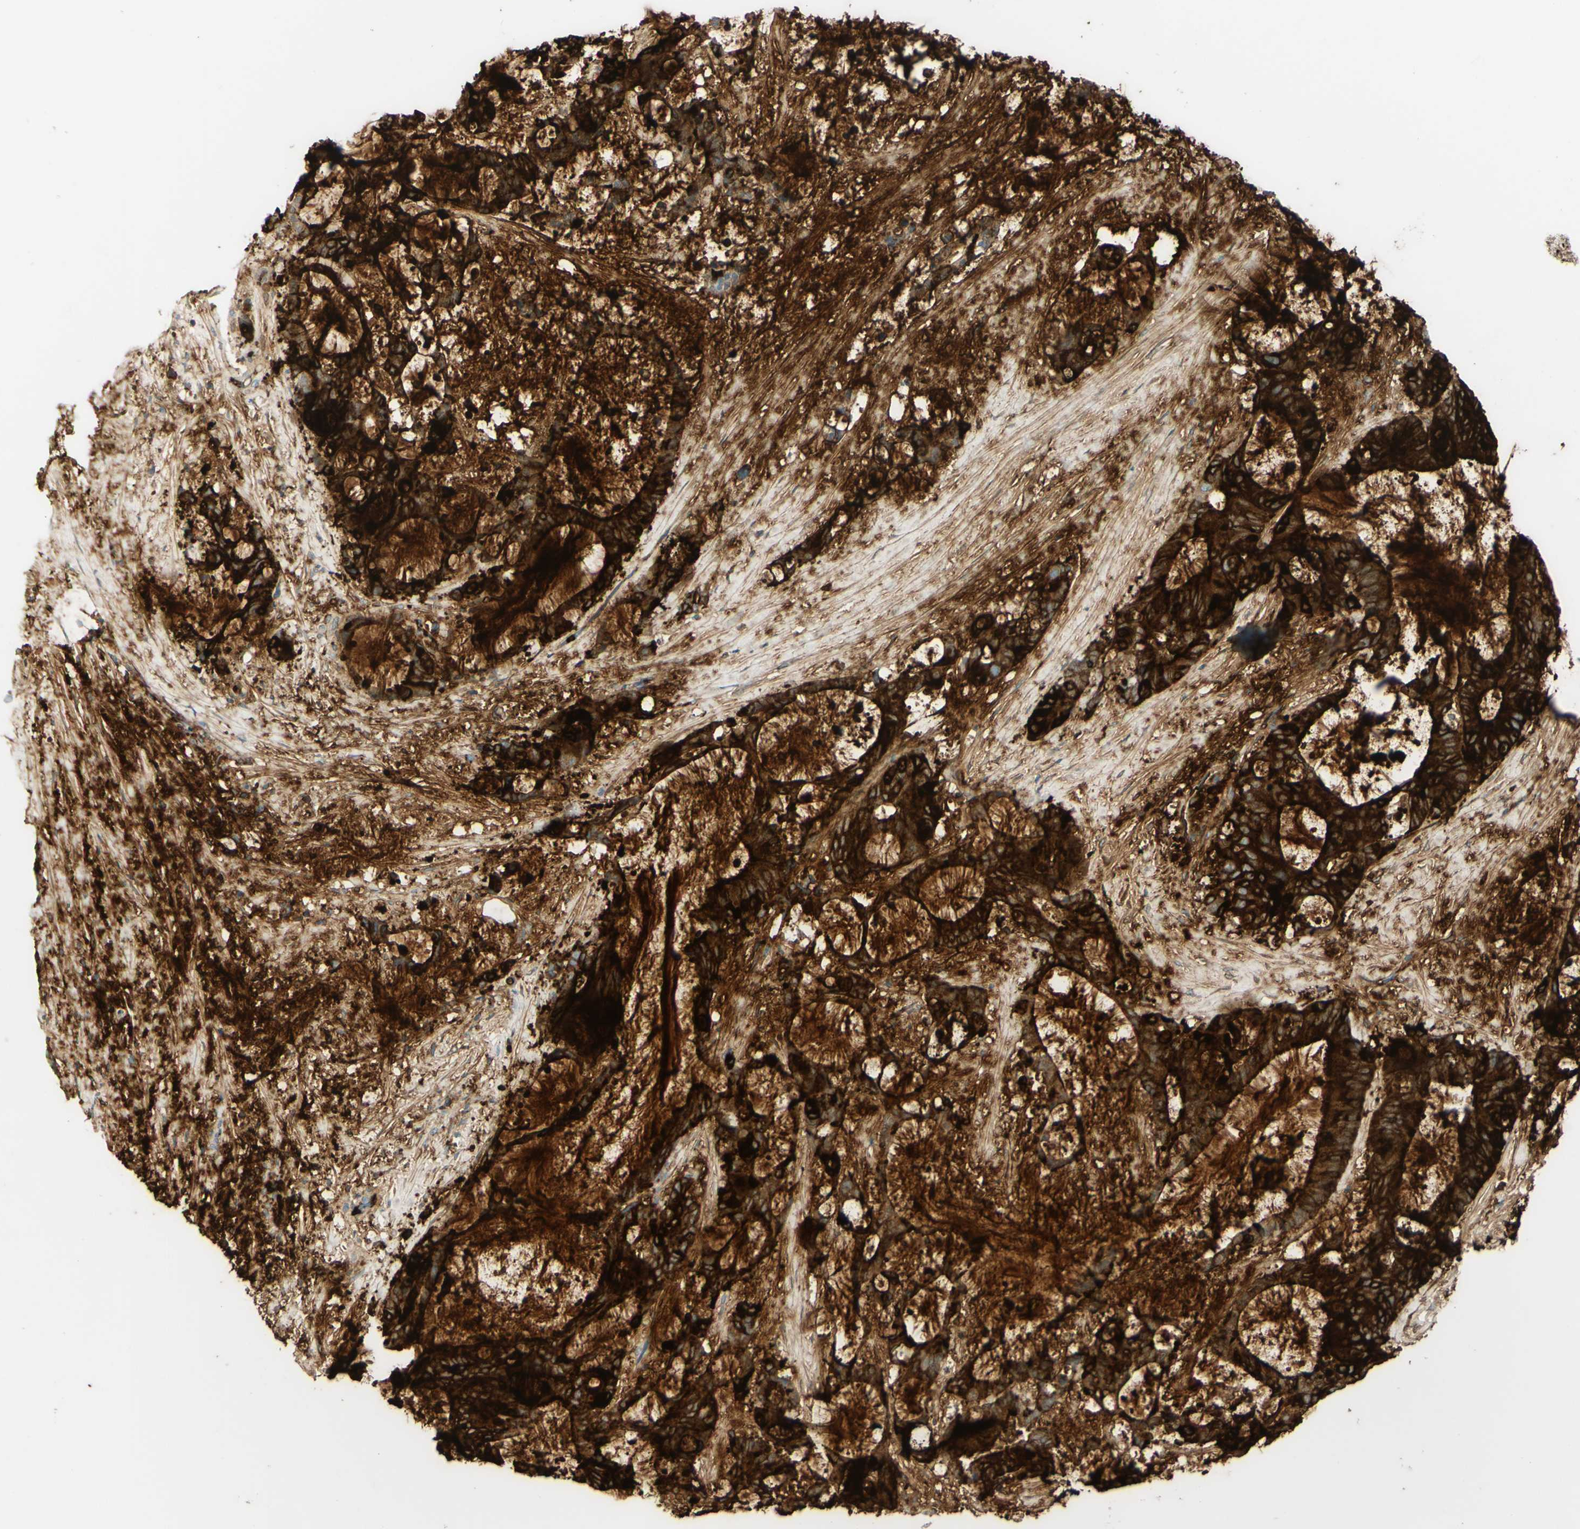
{"staining": {"intensity": "strong", "quantity": ">75%", "location": "cytoplasmic/membranous"}, "tissue": "liver cancer", "cell_type": "Tumor cells", "image_type": "cancer", "snomed": [{"axis": "morphology", "description": "Cholangiocarcinoma"}, {"axis": "topography", "description": "Liver"}], "caption": "A micrograph showing strong cytoplasmic/membranous expression in approximately >75% of tumor cells in liver cancer (cholangiocarcinoma), as visualized by brown immunohistochemical staining.", "gene": "PIGR", "patient": {"sex": "female", "age": 73}}